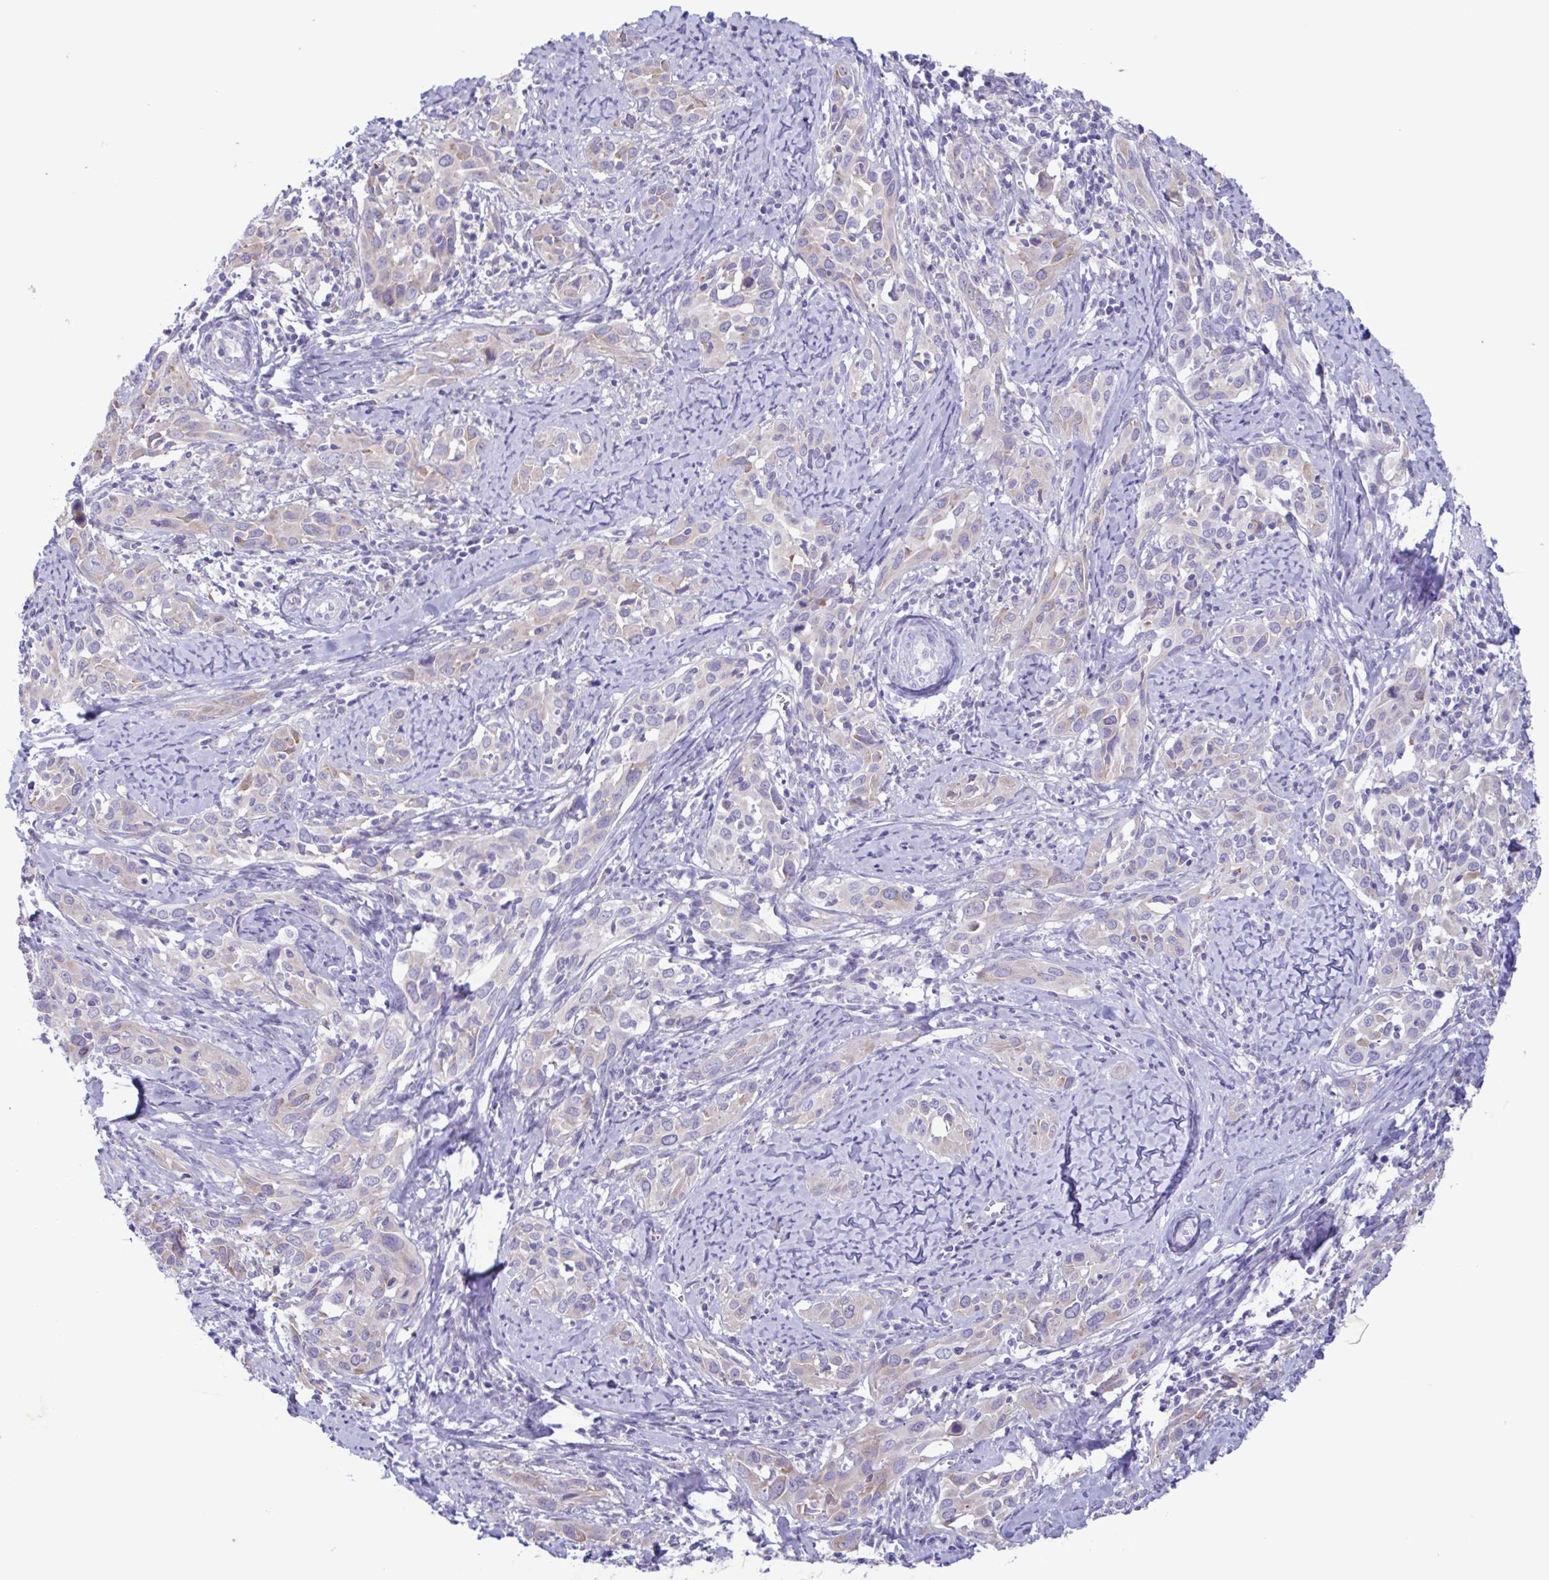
{"staining": {"intensity": "weak", "quantity": "<25%", "location": "cytoplasmic/membranous"}, "tissue": "cervical cancer", "cell_type": "Tumor cells", "image_type": "cancer", "snomed": [{"axis": "morphology", "description": "Squamous cell carcinoma, NOS"}, {"axis": "topography", "description": "Cervix"}], "caption": "There is no significant positivity in tumor cells of cervical cancer. (DAB immunohistochemistry, high magnification).", "gene": "TNNI3", "patient": {"sex": "female", "age": 51}}